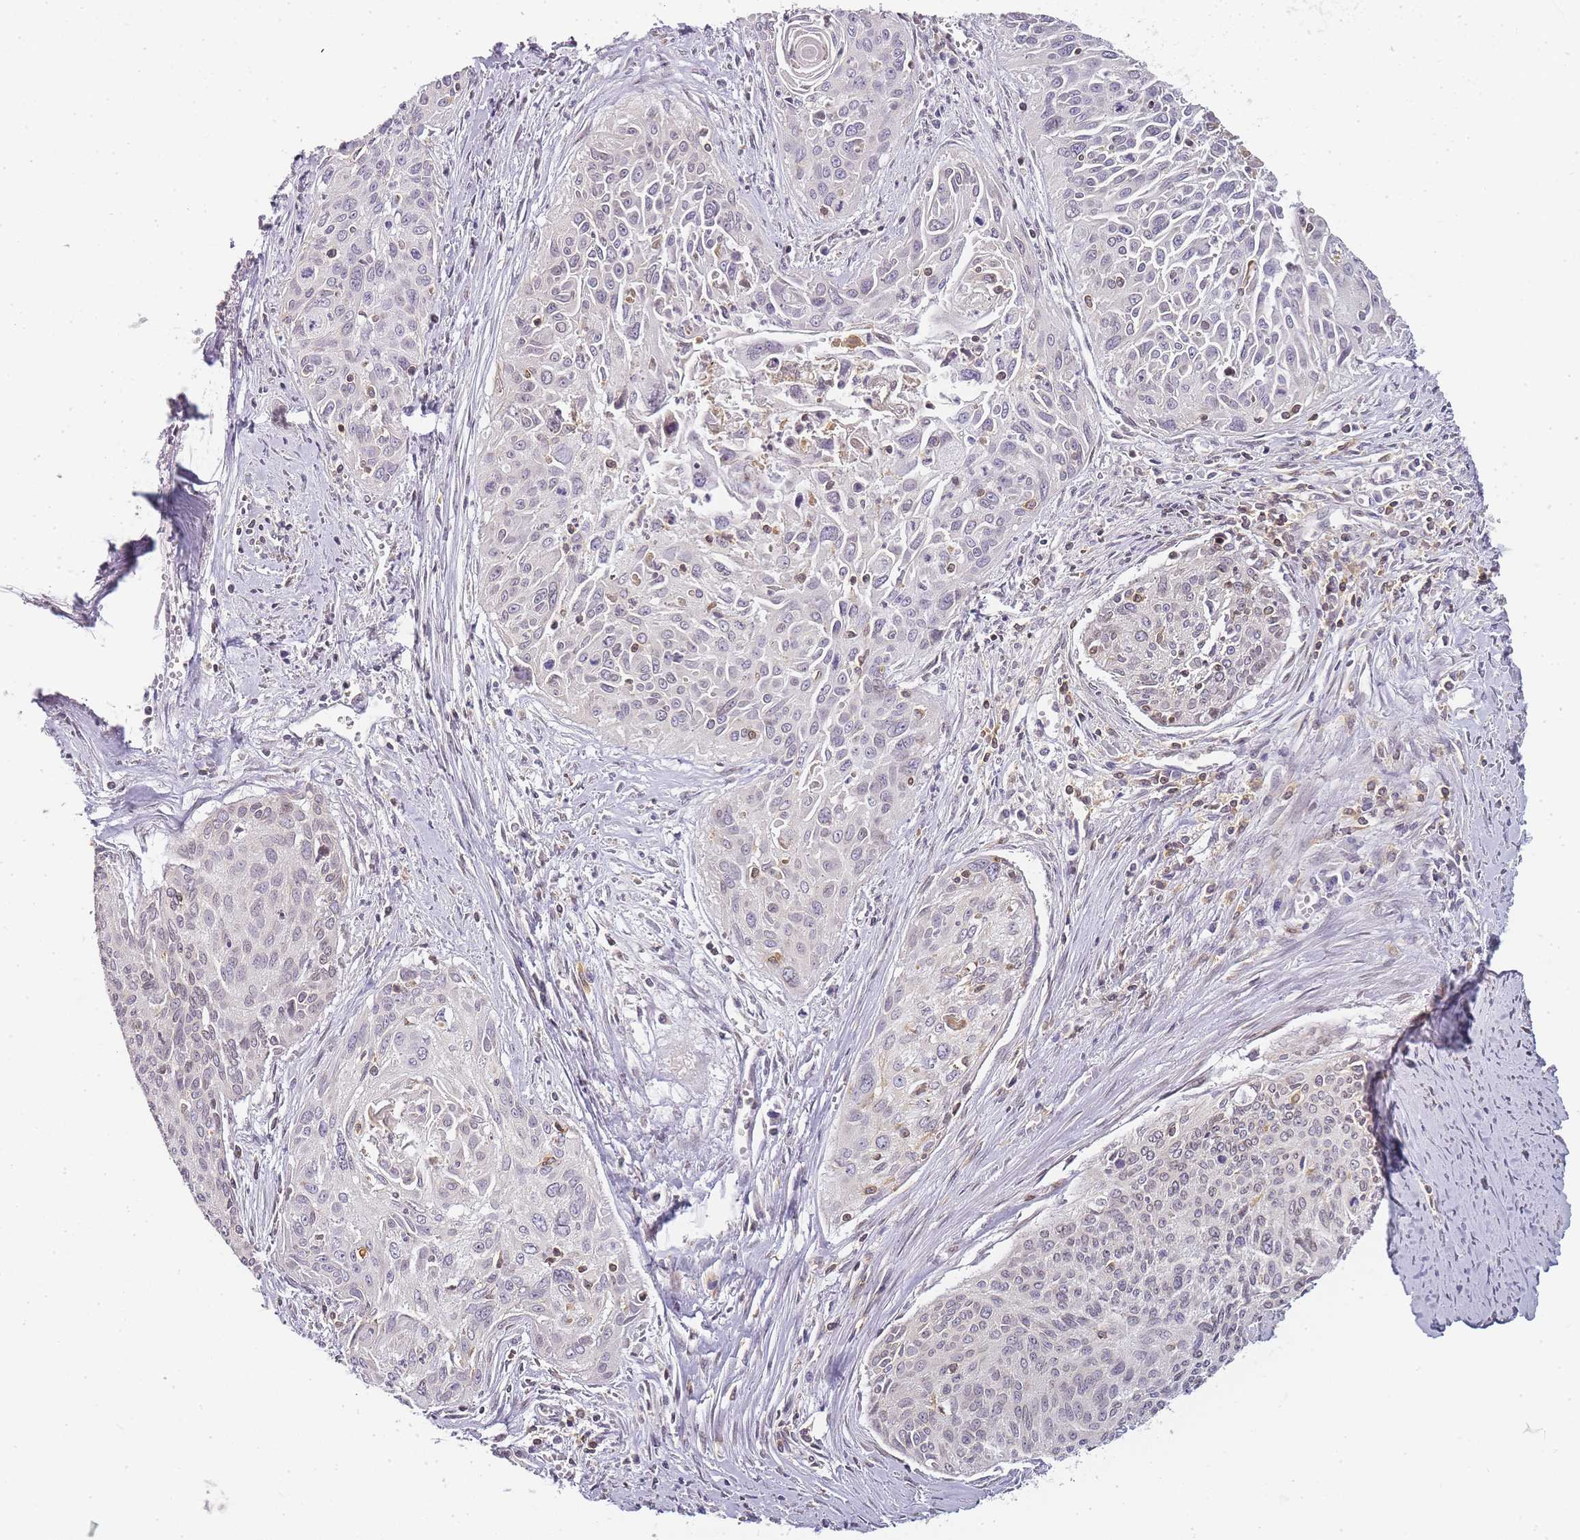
{"staining": {"intensity": "weak", "quantity": "<25%", "location": "nuclear"}, "tissue": "cervical cancer", "cell_type": "Tumor cells", "image_type": "cancer", "snomed": [{"axis": "morphology", "description": "Squamous cell carcinoma, NOS"}, {"axis": "topography", "description": "Cervix"}], "caption": "Tumor cells show no significant protein positivity in squamous cell carcinoma (cervical).", "gene": "JAKMIP1", "patient": {"sex": "female", "age": 55}}